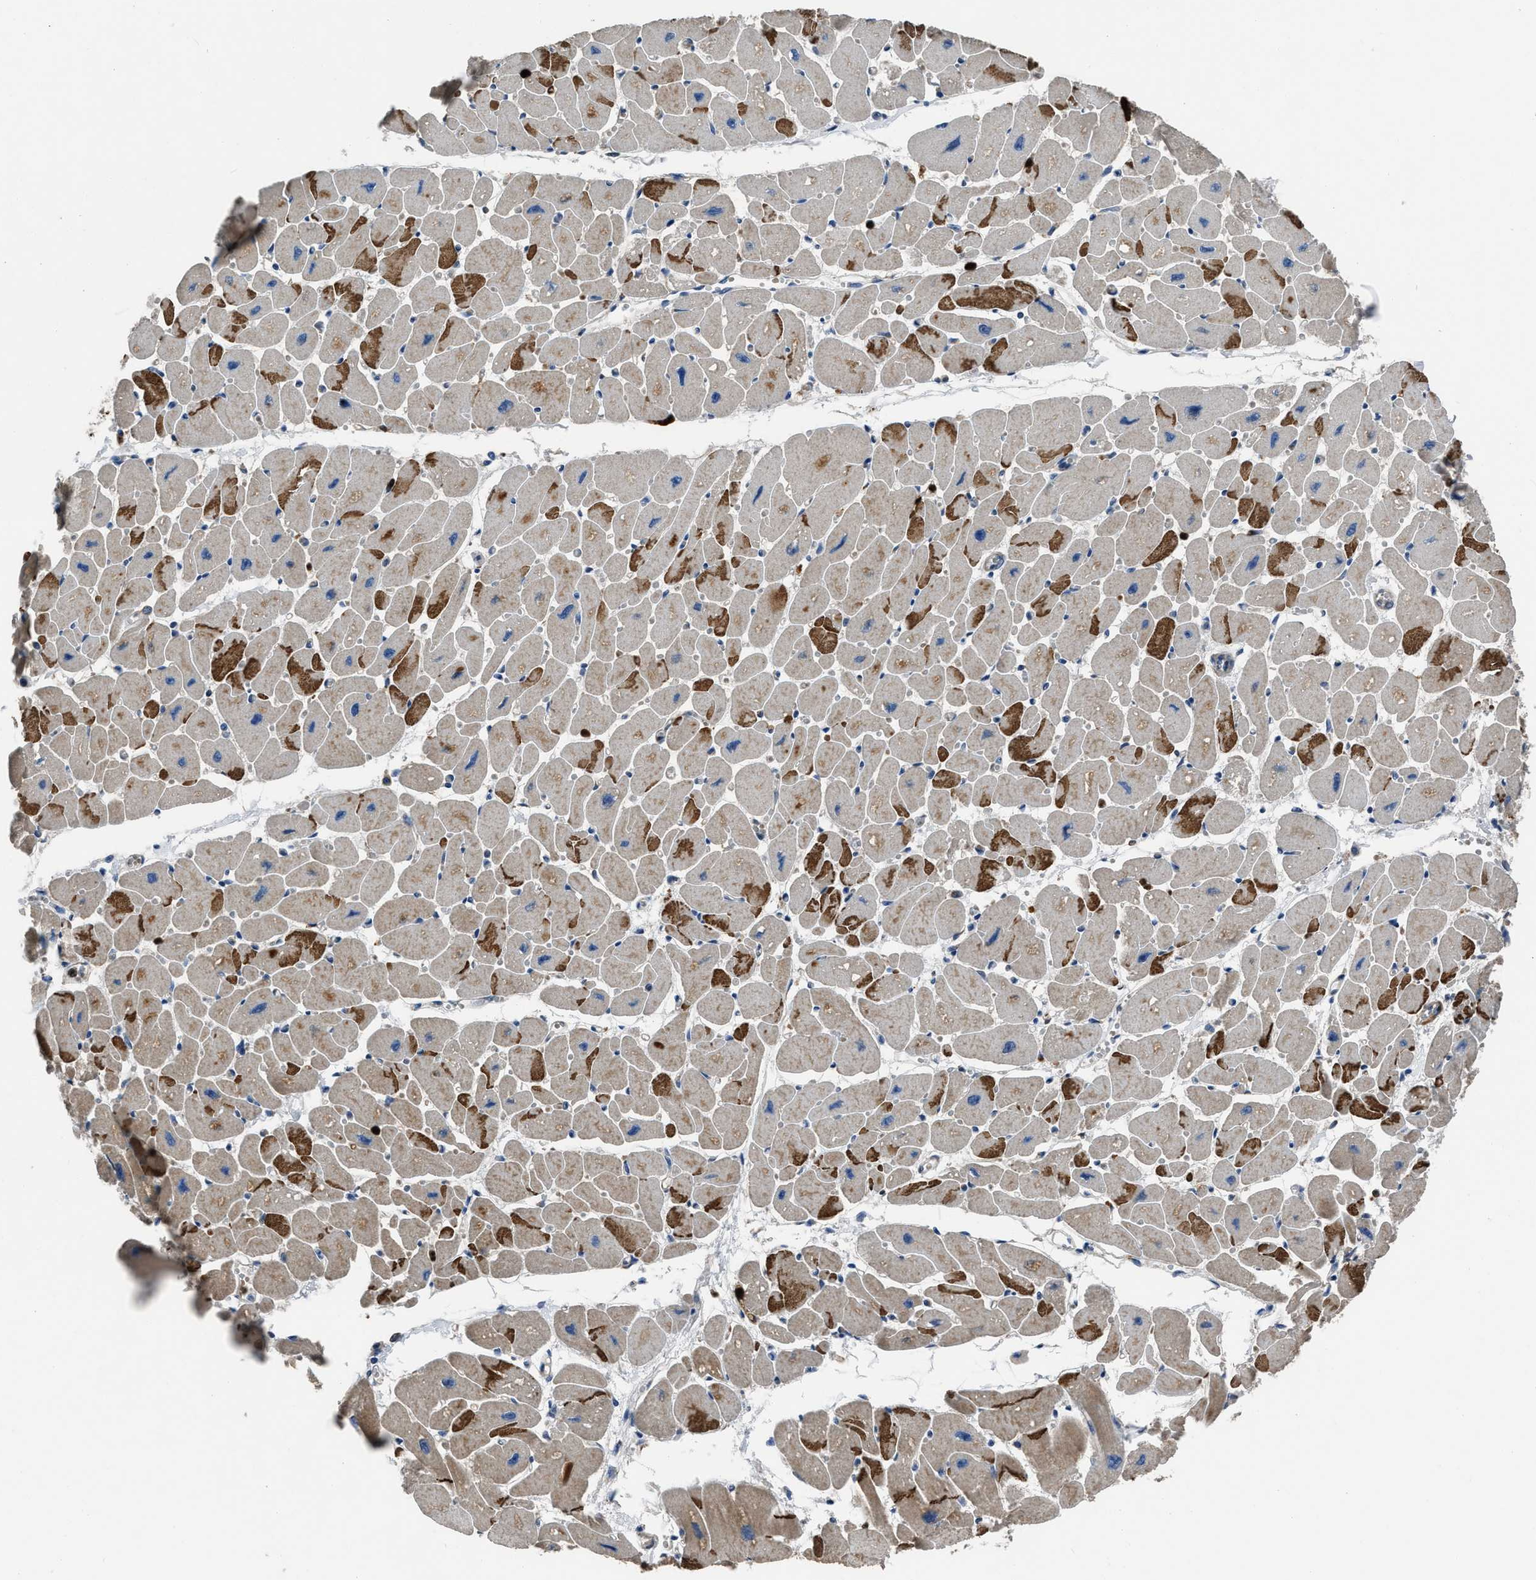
{"staining": {"intensity": "moderate", "quantity": "25%-75%", "location": "cytoplasmic/membranous"}, "tissue": "heart muscle", "cell_type": "Cardiomyocytes", "image_type": "normal", "snomed": [{"axis": "morphology", "description": "Normal tissue, NOS"}, {"axis": "topography", "description": "Heart"}], "caption": "Immunohistochemical staining of unremarkable heart muscle reveals 25%-75% levels of moderate cytoplasmic/membranous protein positivity in approximately 25%-75% of cardiomyocytes. The staining was performed using DAB (3,3'-diaminobenzidine), with brown indicating positive protein expression. Nuclei are stained blue with hematoxylin.", "gene": "ANGPT1", "patient": {"sex": "female", "age": 54}}